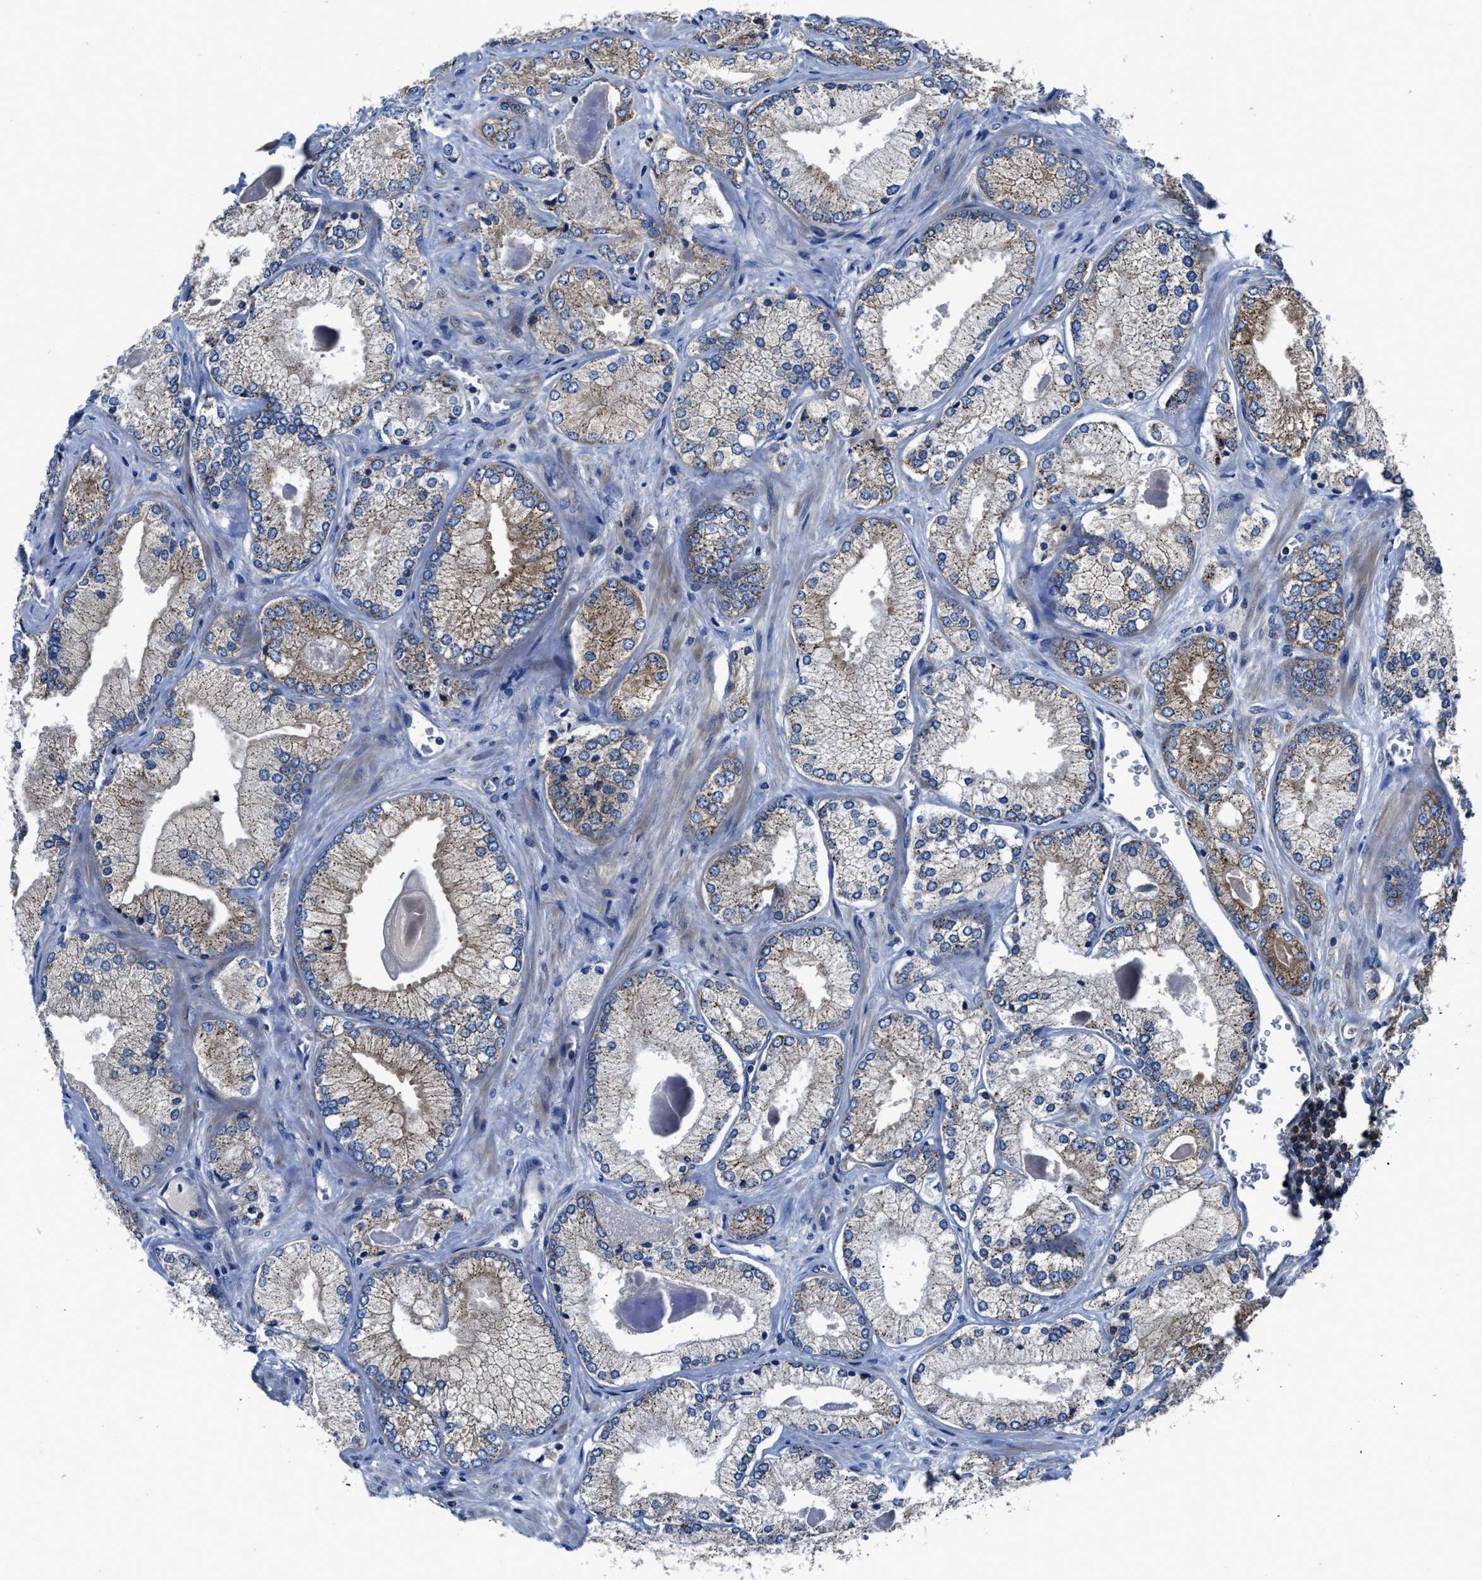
{"staining": {"intensity": "weak", "quantity": ">75%", "location": "cytoplasmic/membranous"}, "tissue": "prostate cancer", "cell_type": "Tumor cells", "image_type": "cancer", "snomed": [{"axis": "morphology", "description": "Adenocarcinoma, Low grade"}, {"axis": "topography", "description": "Prostate"}], "caption": "This photomicrograph exhibits immunohistochemistry staining of prostate cancer (low-grade adenocarcinoma), with low weak cytoplasmic/membranous staining in about >75% of tumor cells.", "gene": "PHLPP1", "patient": {"sex": "male", "age": 65}}